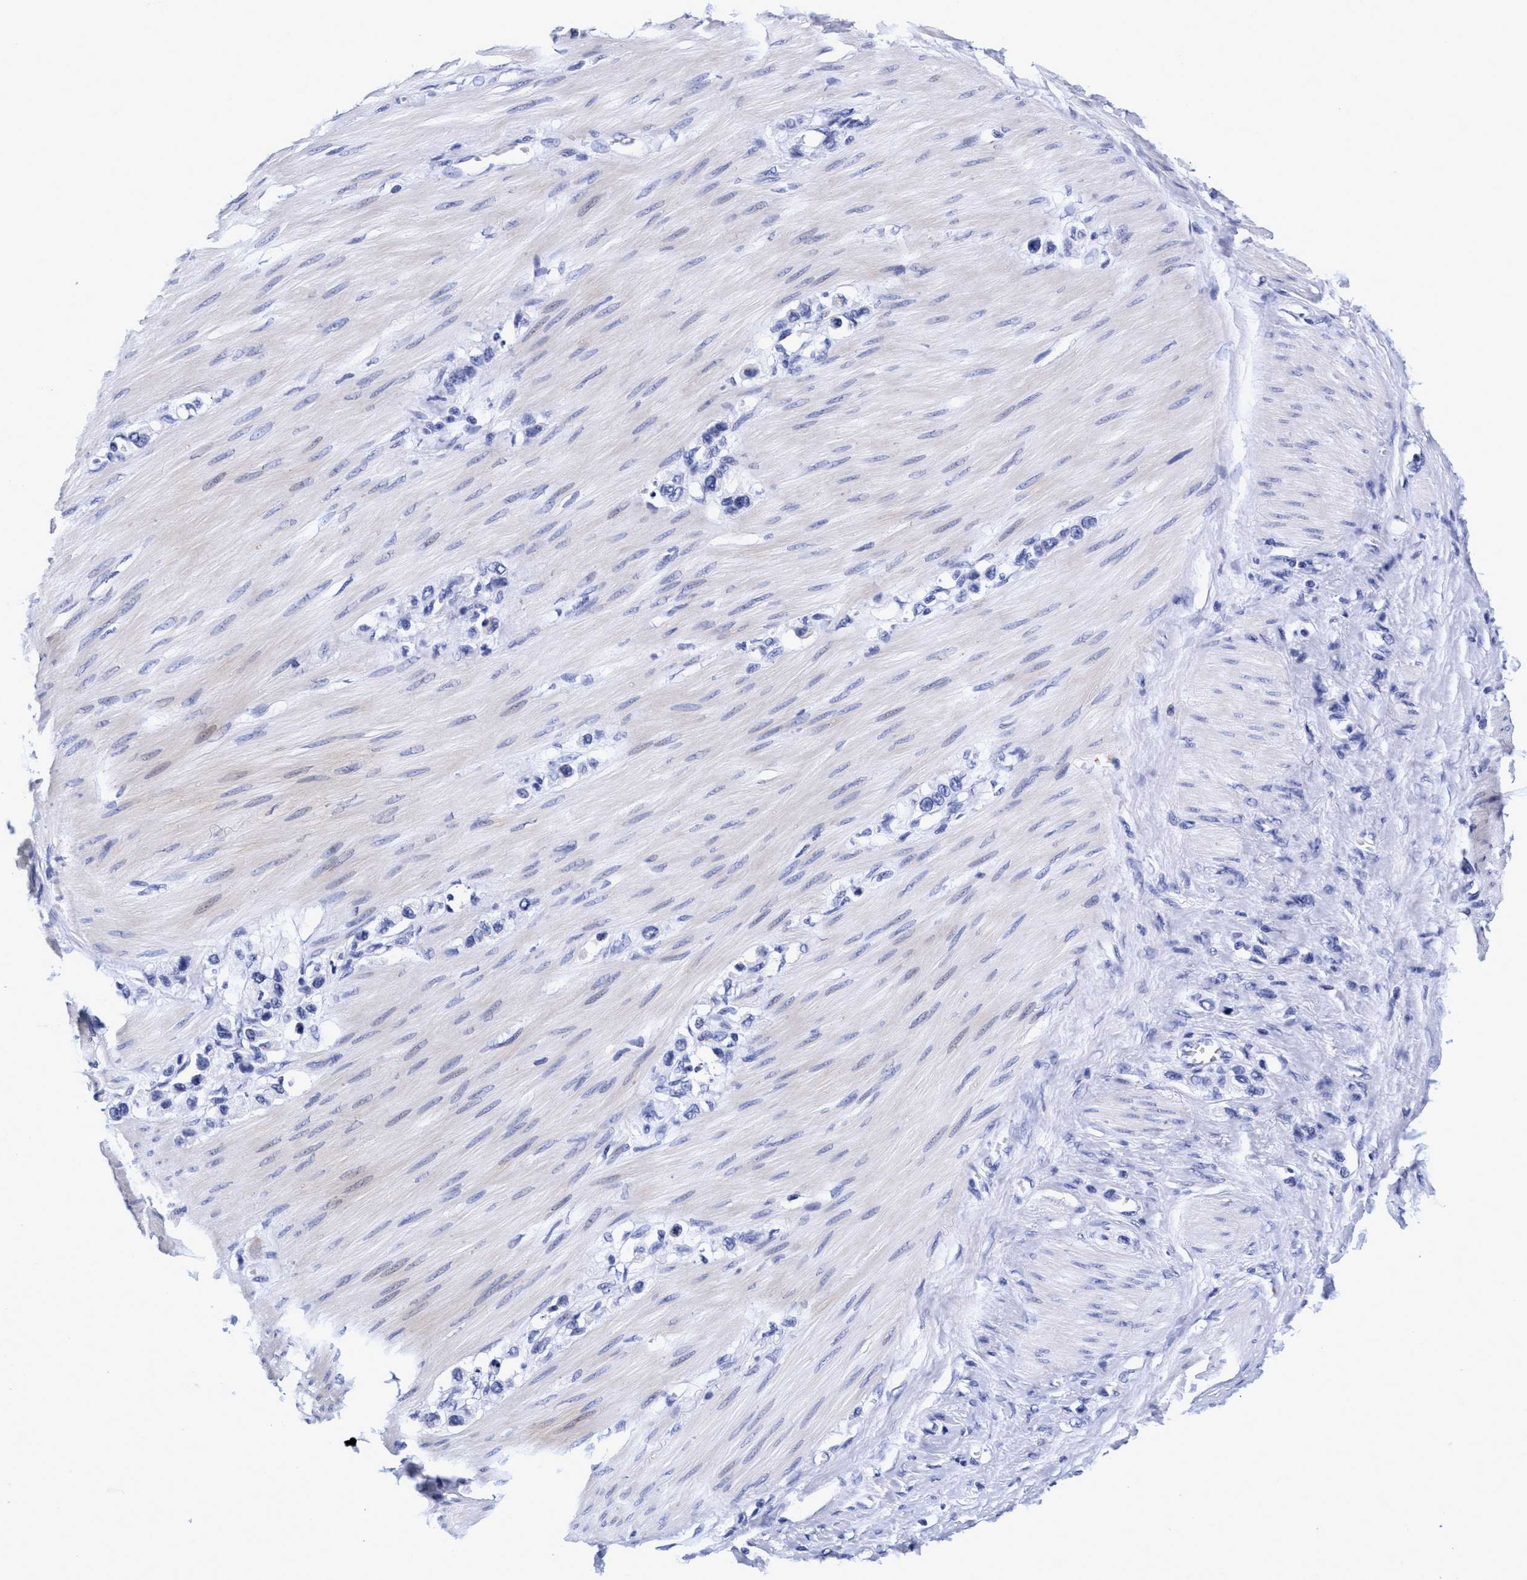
{"staining": {"intensity": "negative", "quantity": "none", "location": "none"}, "tissue": "stomach cancer", "cell_type": "Tumor cells", "image_type": "cancer", "snomed": [{"axis": "morphology", "description": "Adenocarcinoma, NOS"}, {"axis": "topography", "description": "Stomach"}], "caption": "A high-resolution micrograph shows immunohistochemistry (IHC) staining of stomach adenocarcinoma, which displays no significant expression in tumor cells.", "gene": "PLPPR1", "patient": {"sex": "female", "age": 65}}